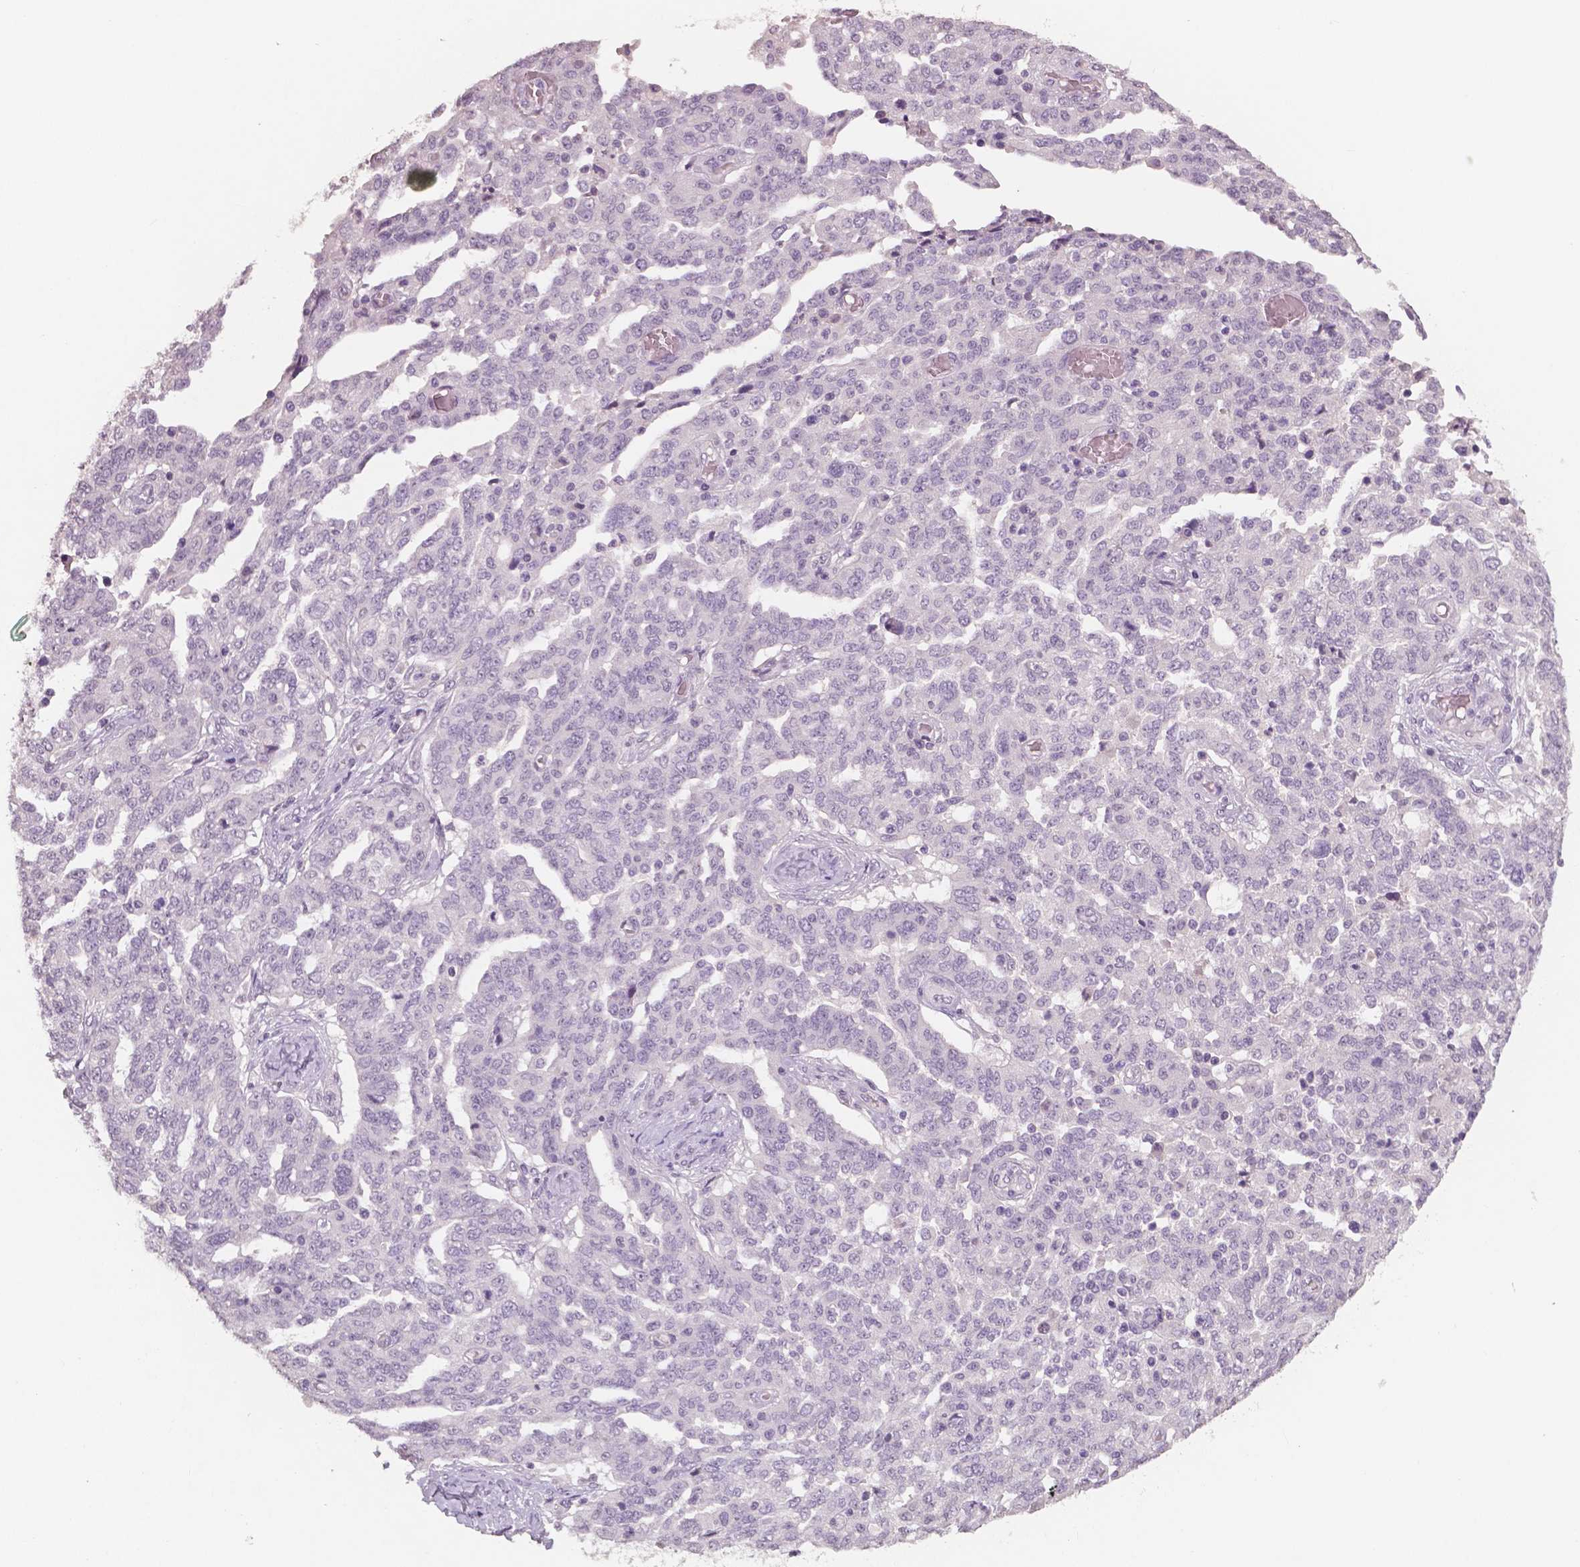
{"staining": {"intensity": "negative", "quantity": "none", "location": "none"}, "tissue": "ovarian cancer", "cell_type": "Tumor cells", "image_type": "cancer", "snomed": [{"axis": "morphology", "description": "Cystadenocarcinoma, serous, NOS"}, {"axis": "topography", "description": "Ovary"}], "caption": "This is an immunohistochemistry (IHC) histopathology image of human serous cystadenocarcinoma (ovarian). There is no positivity in tumor cells.", "gene": "NECAB1", "patient": {"sex": "female", "age": 67}}